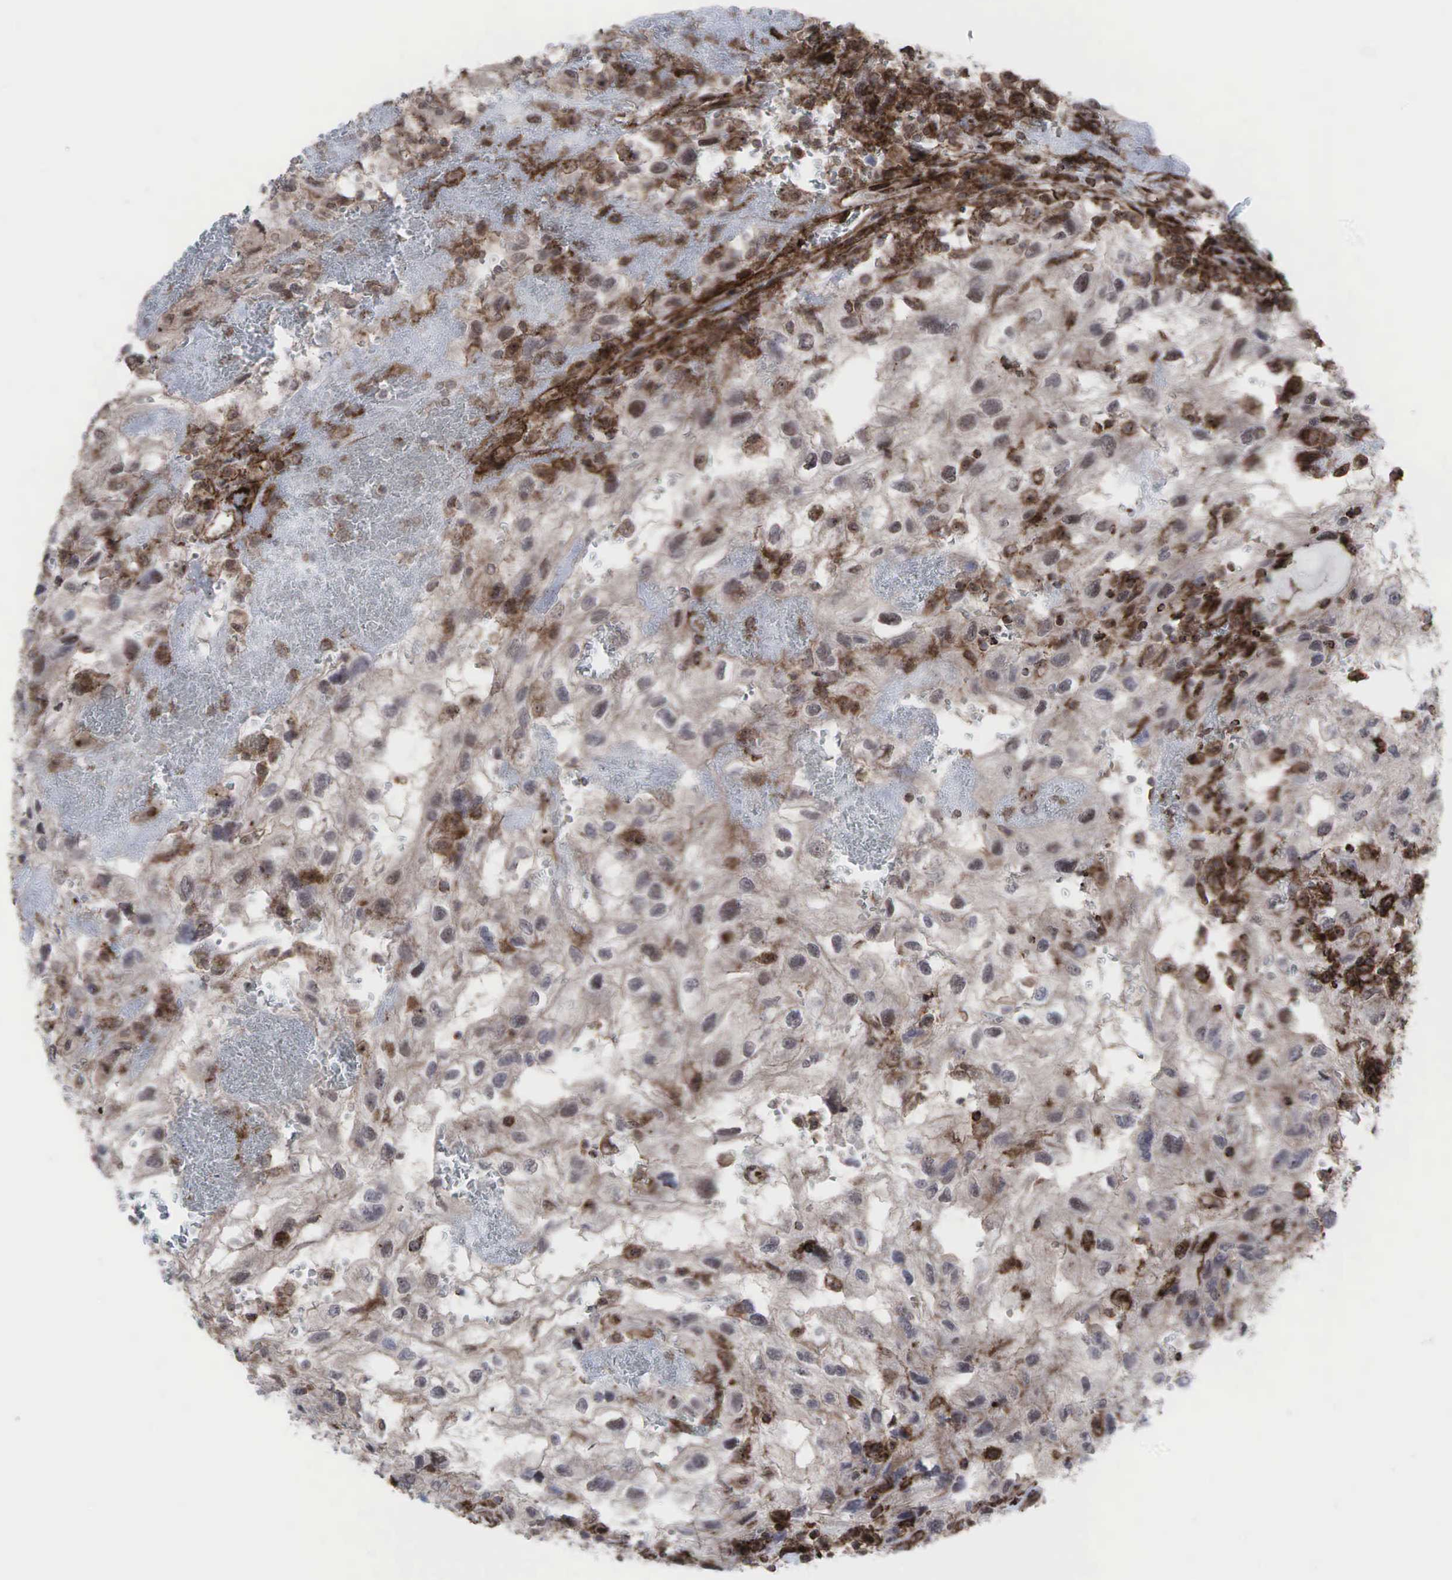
{"staining": {"intensity": "weak", "quantity": "<25%", "location": "cytoplasmic/membranous"}, "tissue": "renal cancer", "cell_type": "Tumor cells", "image_type": "cancer", "snomed": [{"axis": "morphology", "description": "Normal tissue, NOS"}, {"axis": "morphology", "description": "Adenocarcinoma, NOS"}, {"axis": "topography", "description": "Kidney"}], "caption": "Immunohistochemistry (IHC) photomicrograph of human renal adenocarcinoma stained for a protein (brown), which demonstrates no staining in tumor cells.", "gene": "GPRASP1", "patient": {"sex": "male", "age": 71}}